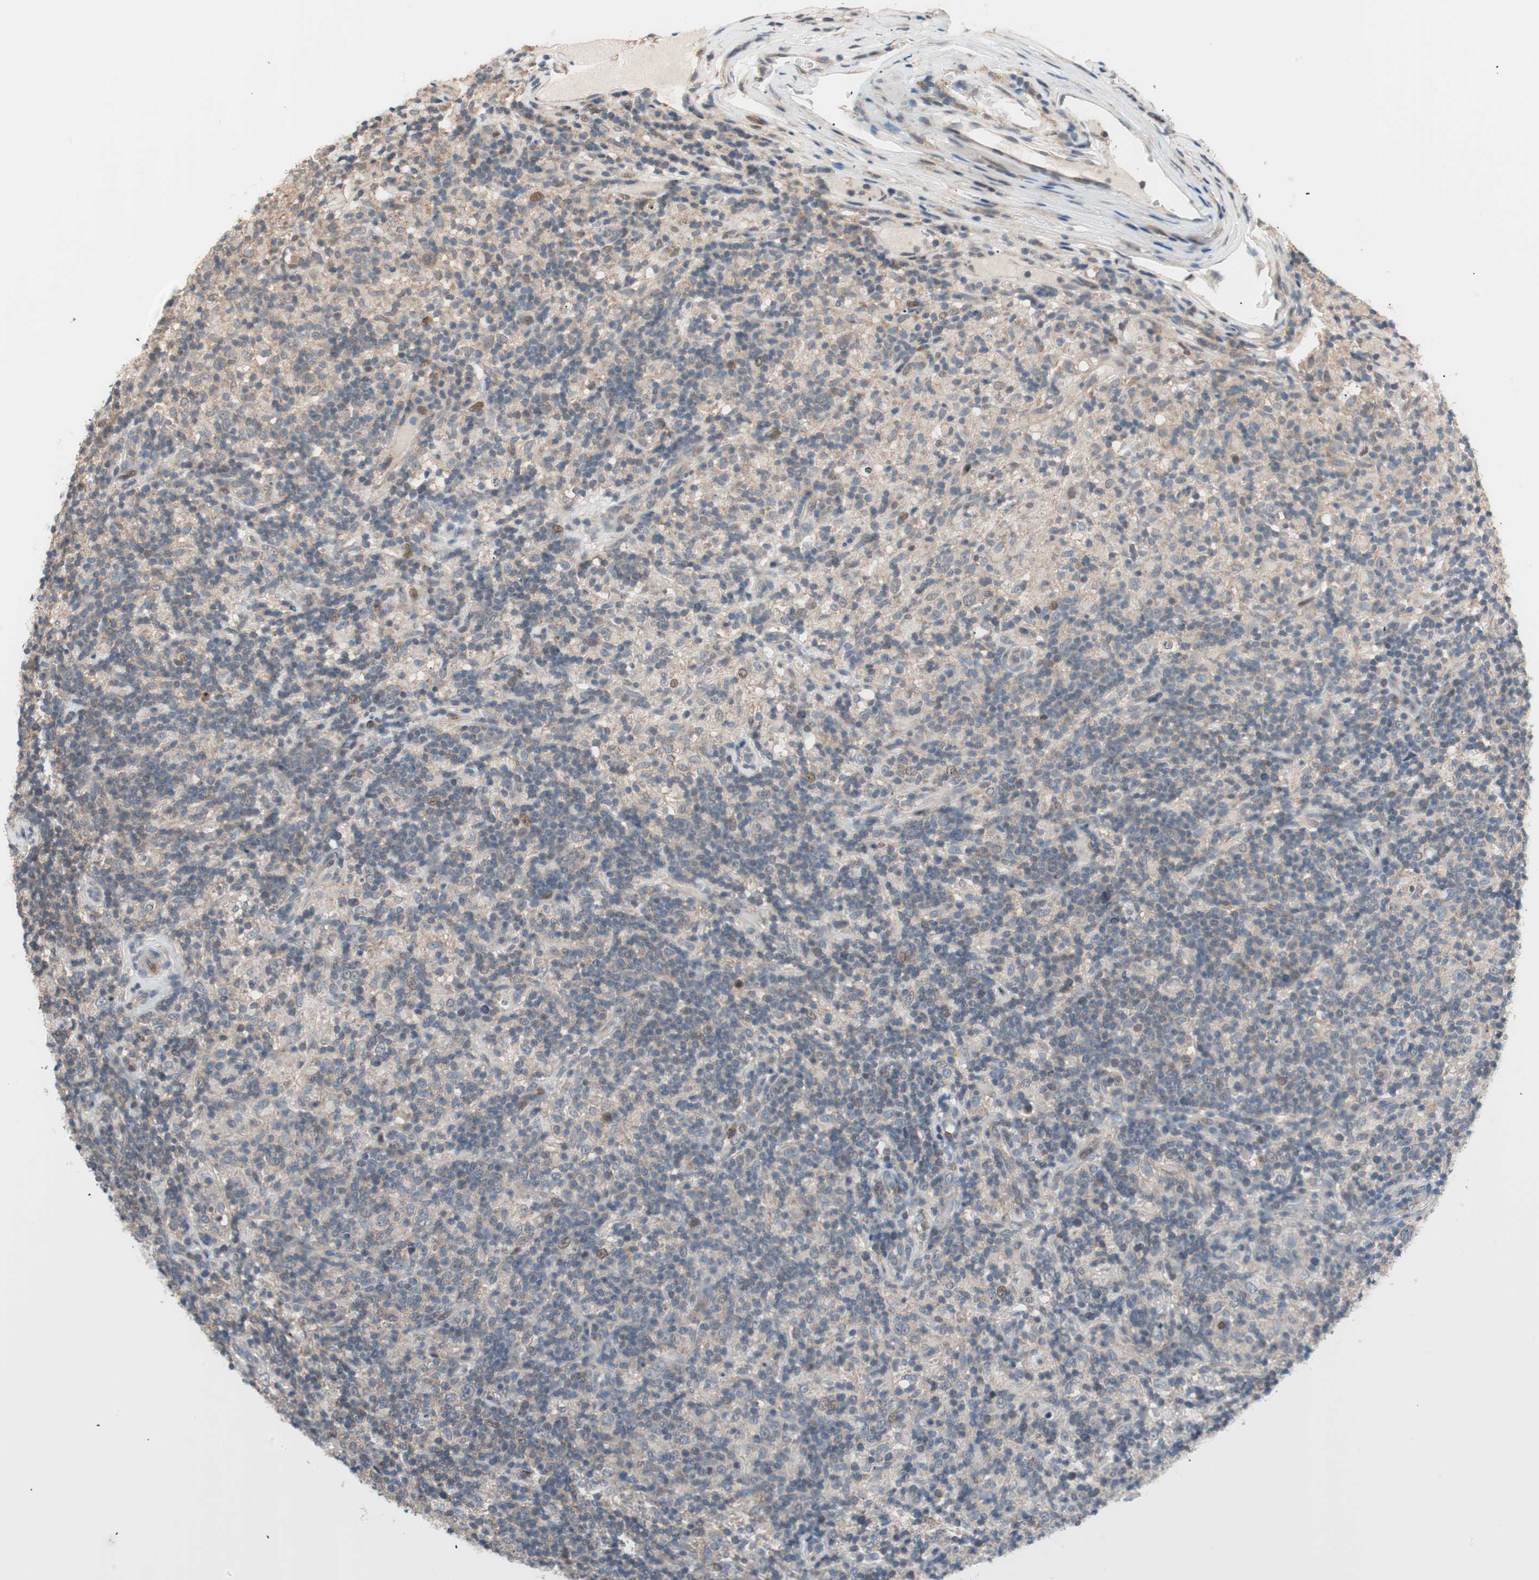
{"staining": {"intensity": "negative", "quantity": "none", "location": "none"}, "tissue": "lymphoma", "cell_type": "Tumor cells", "image_type": "cancer", "snomed": [{"axis": "morphology", "description": "Hodgkin's disease, NOS"}, {"axis": "topography", "description": "Lymph node"}], "caption": "The histopathology image shows no significant positivity in tumor cells of lymphoma. (Brightfield microscopy of DAB immunohistochemistry (IHC) at high magnification).", "gene": "POLH", "patient": {"sex": "male", "age": 70}}